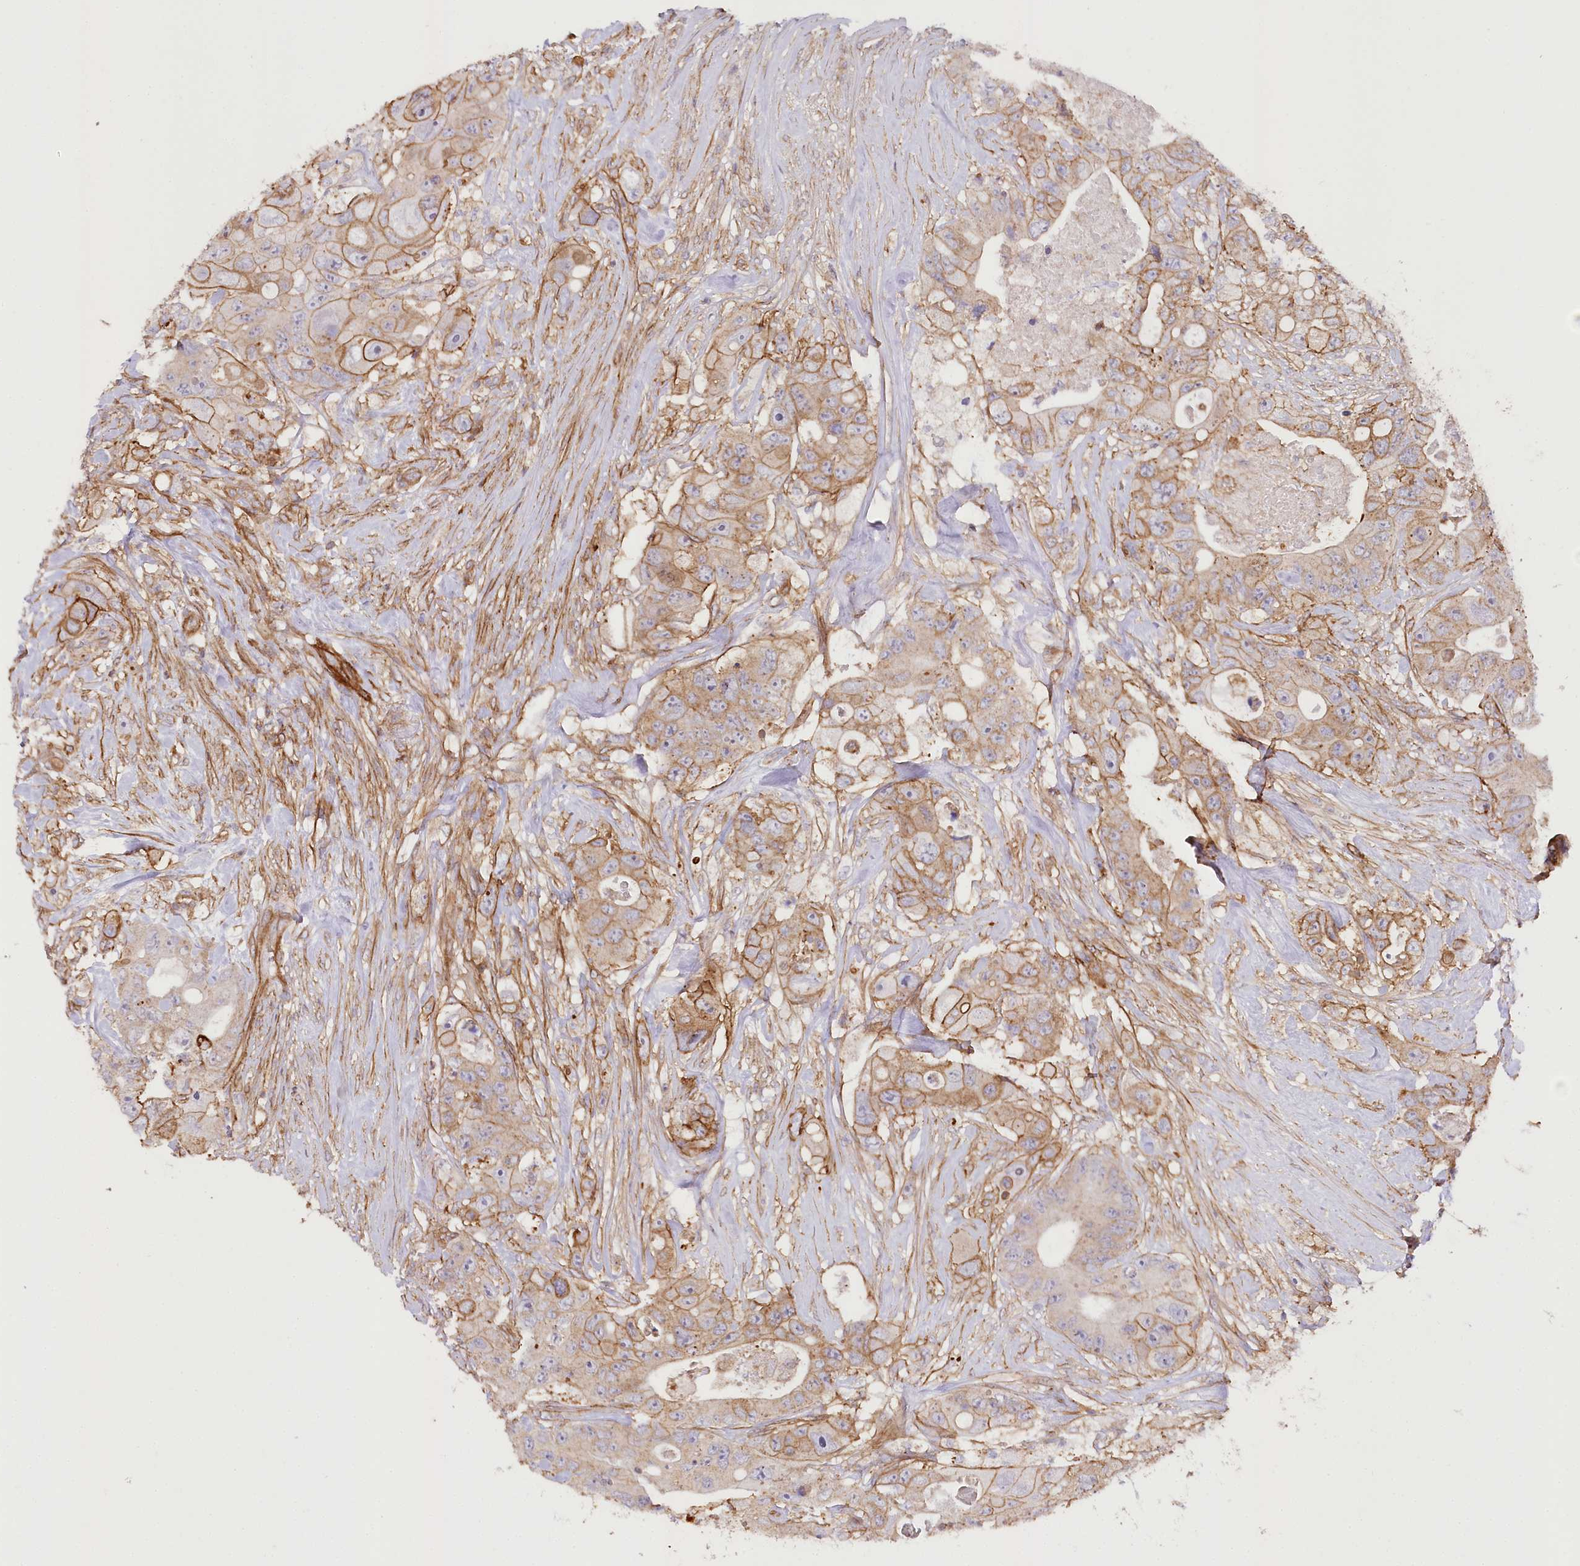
{"staining": {"intensity": "moderate", "quantity": ">75%", "location": "cytoplasmic/membranous"}, "tissue": "colorectal cancer", "cell_type": "Tumor cells", "image_type": "cancer", "snomed": [{"axis": "morphology", "description": "Adenocarcinoma, NOS"}, {"axis": "topography", "description": "Colon"}], "caption": "Brown immunohistochemical staining in human colorectal cancer shows moderate cytoplasmic/membranous staining in approximately >75% of tumor cells. Using DAB (brown) and hematoxylin (blue) stains, captured at high magnification using brightfield microscopy.", "gene": "SYNPO2", "patient": {"sex": "female", "age": 46}}